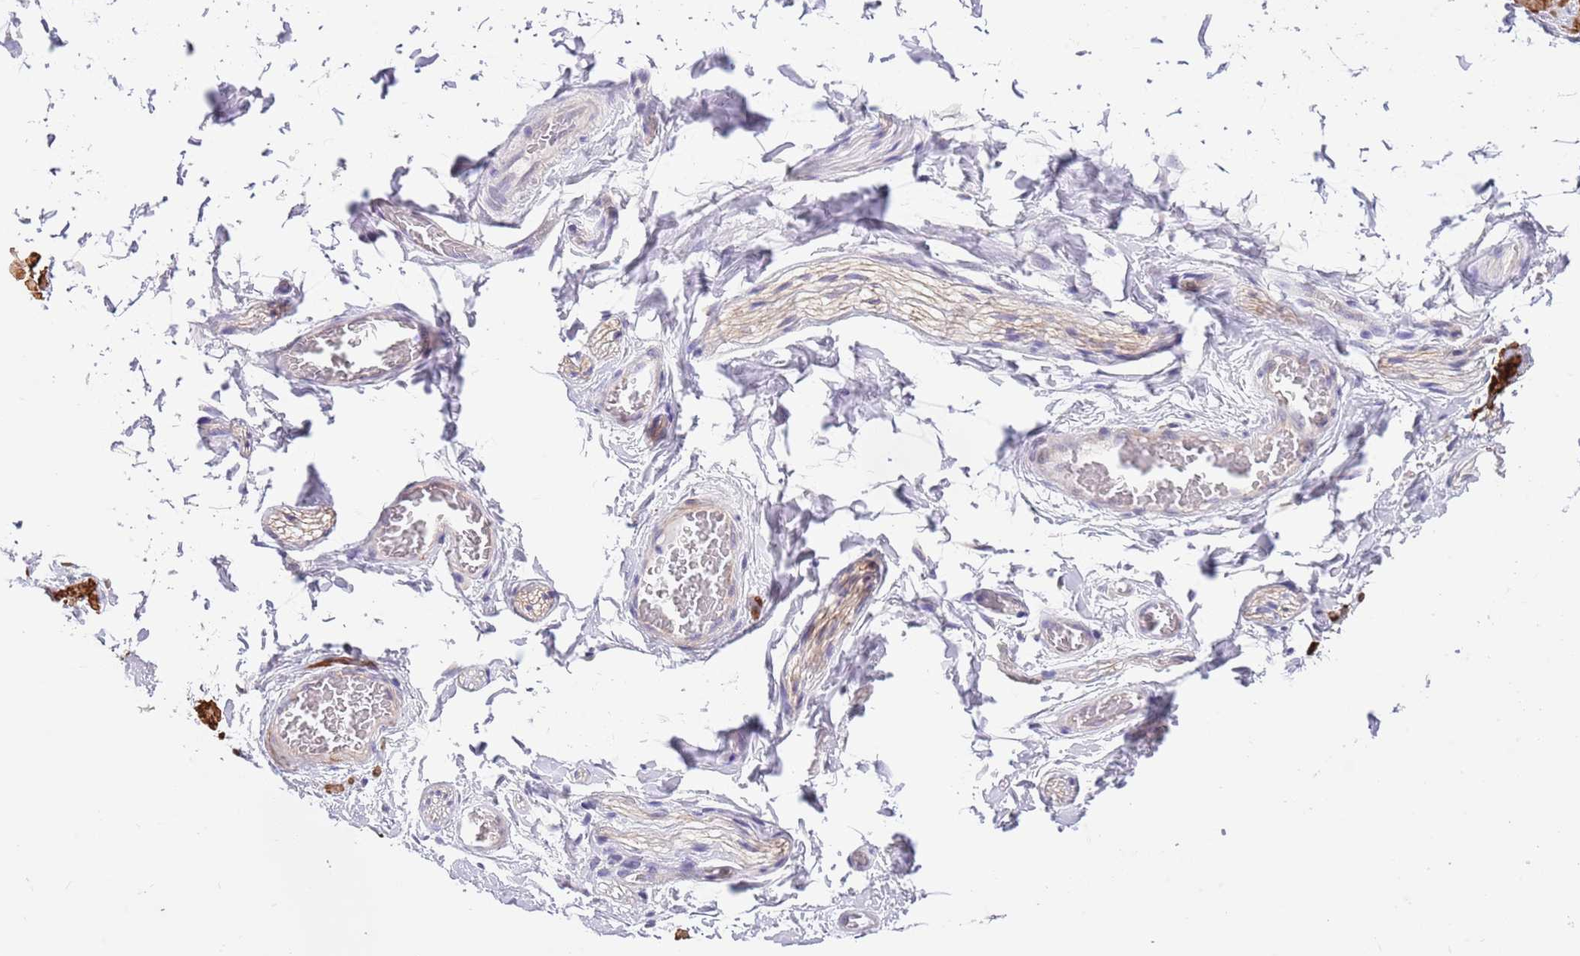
{"staining": {"intensity": "negative", "quantity": "none", "location": "none"}, "tissue": "adipose tissue", "cell_type": "Adipocytes", "image_type": "normal", "snomed": [{"axis": "morphology", "description": "Normal tissue, NOS"}, {"axis": "topography", "description": "Soft tissue"}, {"axis": "topography", "description": "Adipose tissue"}, {"axis": "topography", "description": "Vascular tissue"}, {"axis": "topography", "description": "Peripheral nerve tissue"}], "caption": "The IHC micrograph has no significant expression in adipocytes of adipose tissue. The staining was performed using DAB to visualize the protein expression in brown, while the nuclei were stained in blue with hematoxylin (Magnification: 20x).", "gene": "NET1", "patient": {"sex": "male", "age": 46}}